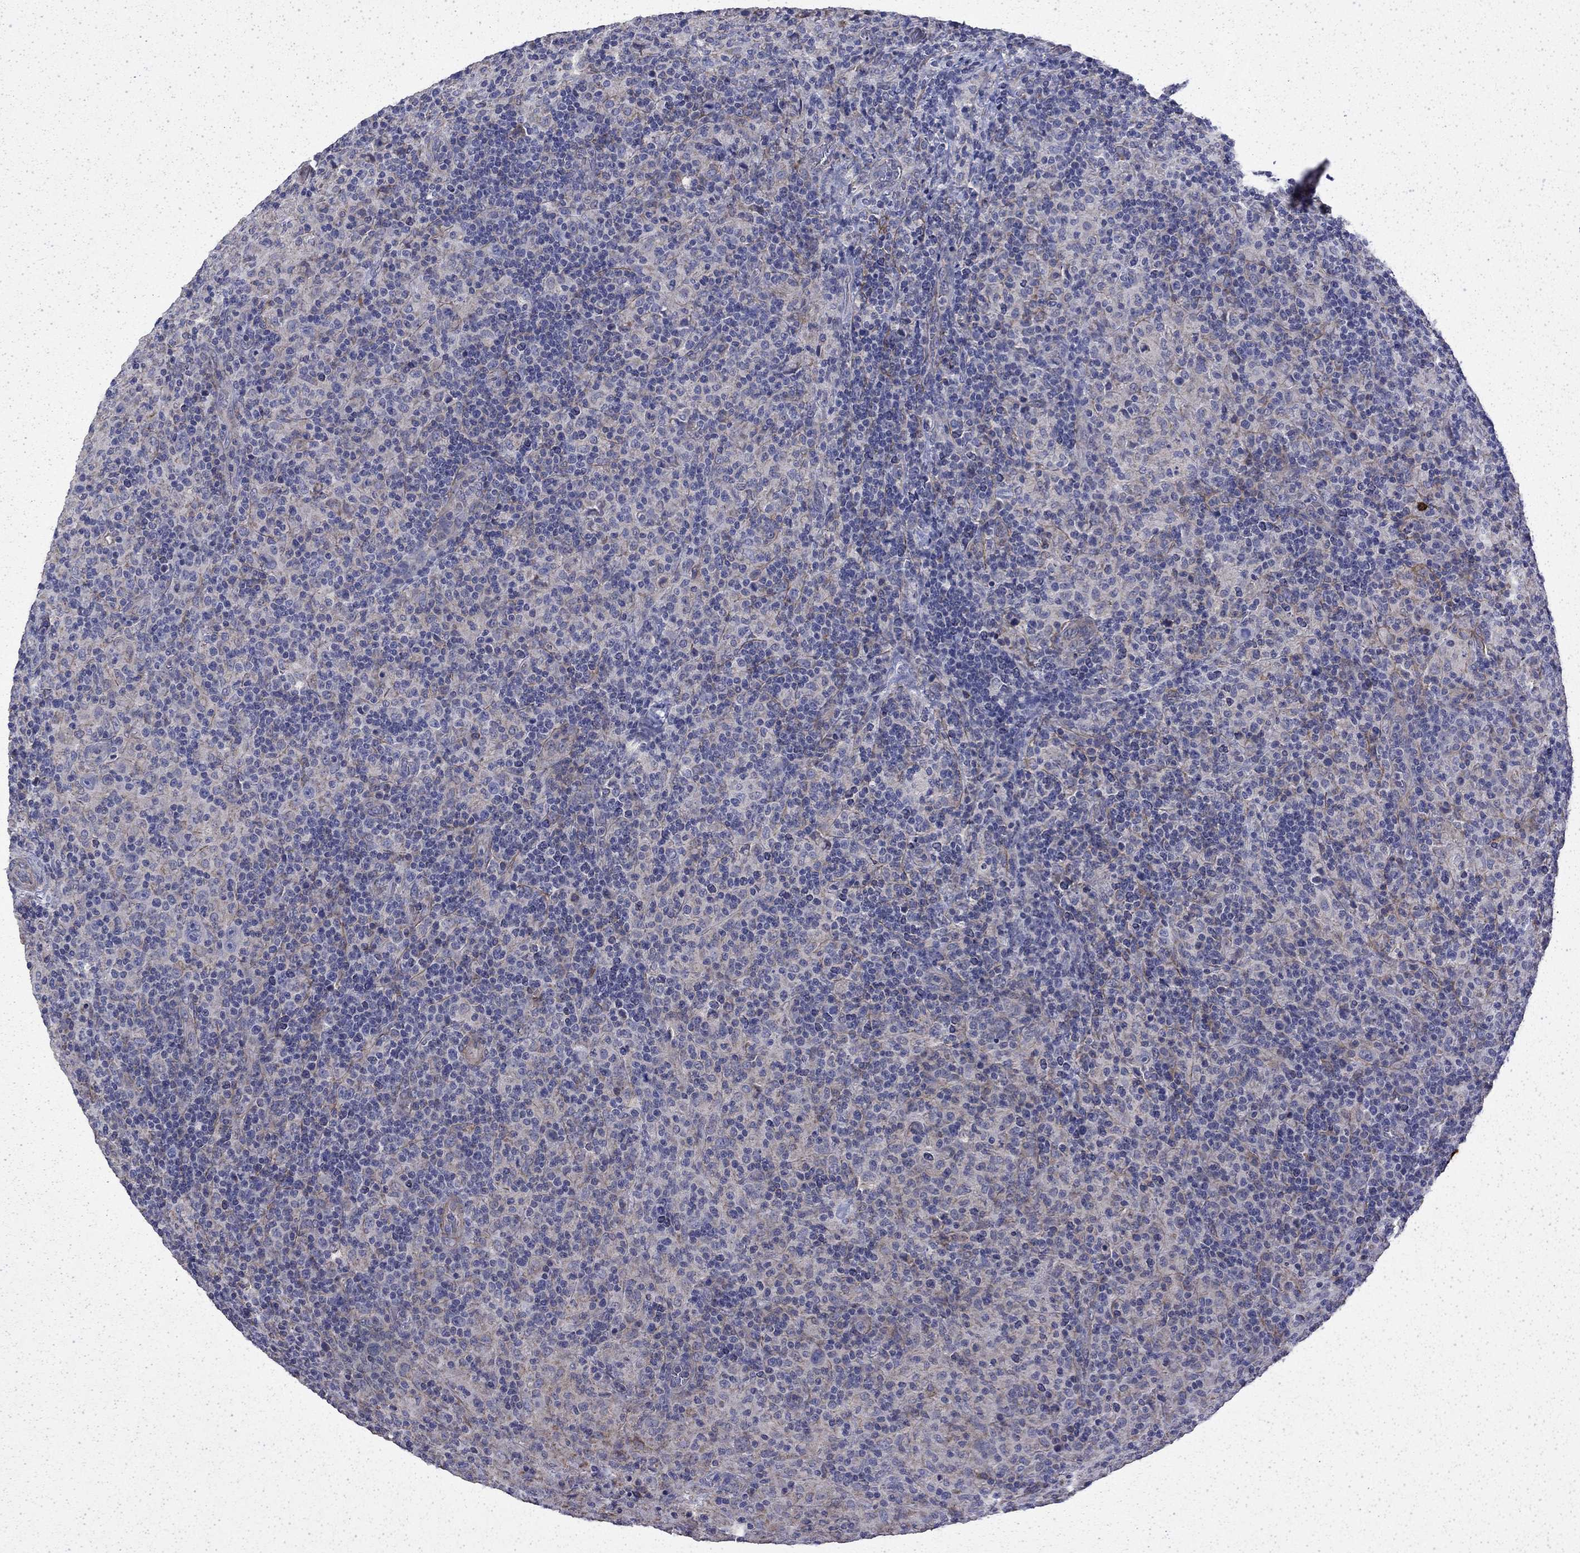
{"staining": {"intensity": "negative", "quantity": "none", "location": "none"}, "tissue": "lymphoma", "cell_type": "Tumor cells", "image_type": "cancer", "snomed": [{"axis": "morphology", "description": "Hodgkin's disease, NOS"}, {"axis": "topography", "description": "Lymph node"}], "caption": "High power microscopy histopathology image of an immunohistochemistry (IHC) micrograph of Hodgkin's disease, revealing no significant positivity in tumor cells.", "gene": "DTNA", "patient": {"sex": "male", "age": 70}}